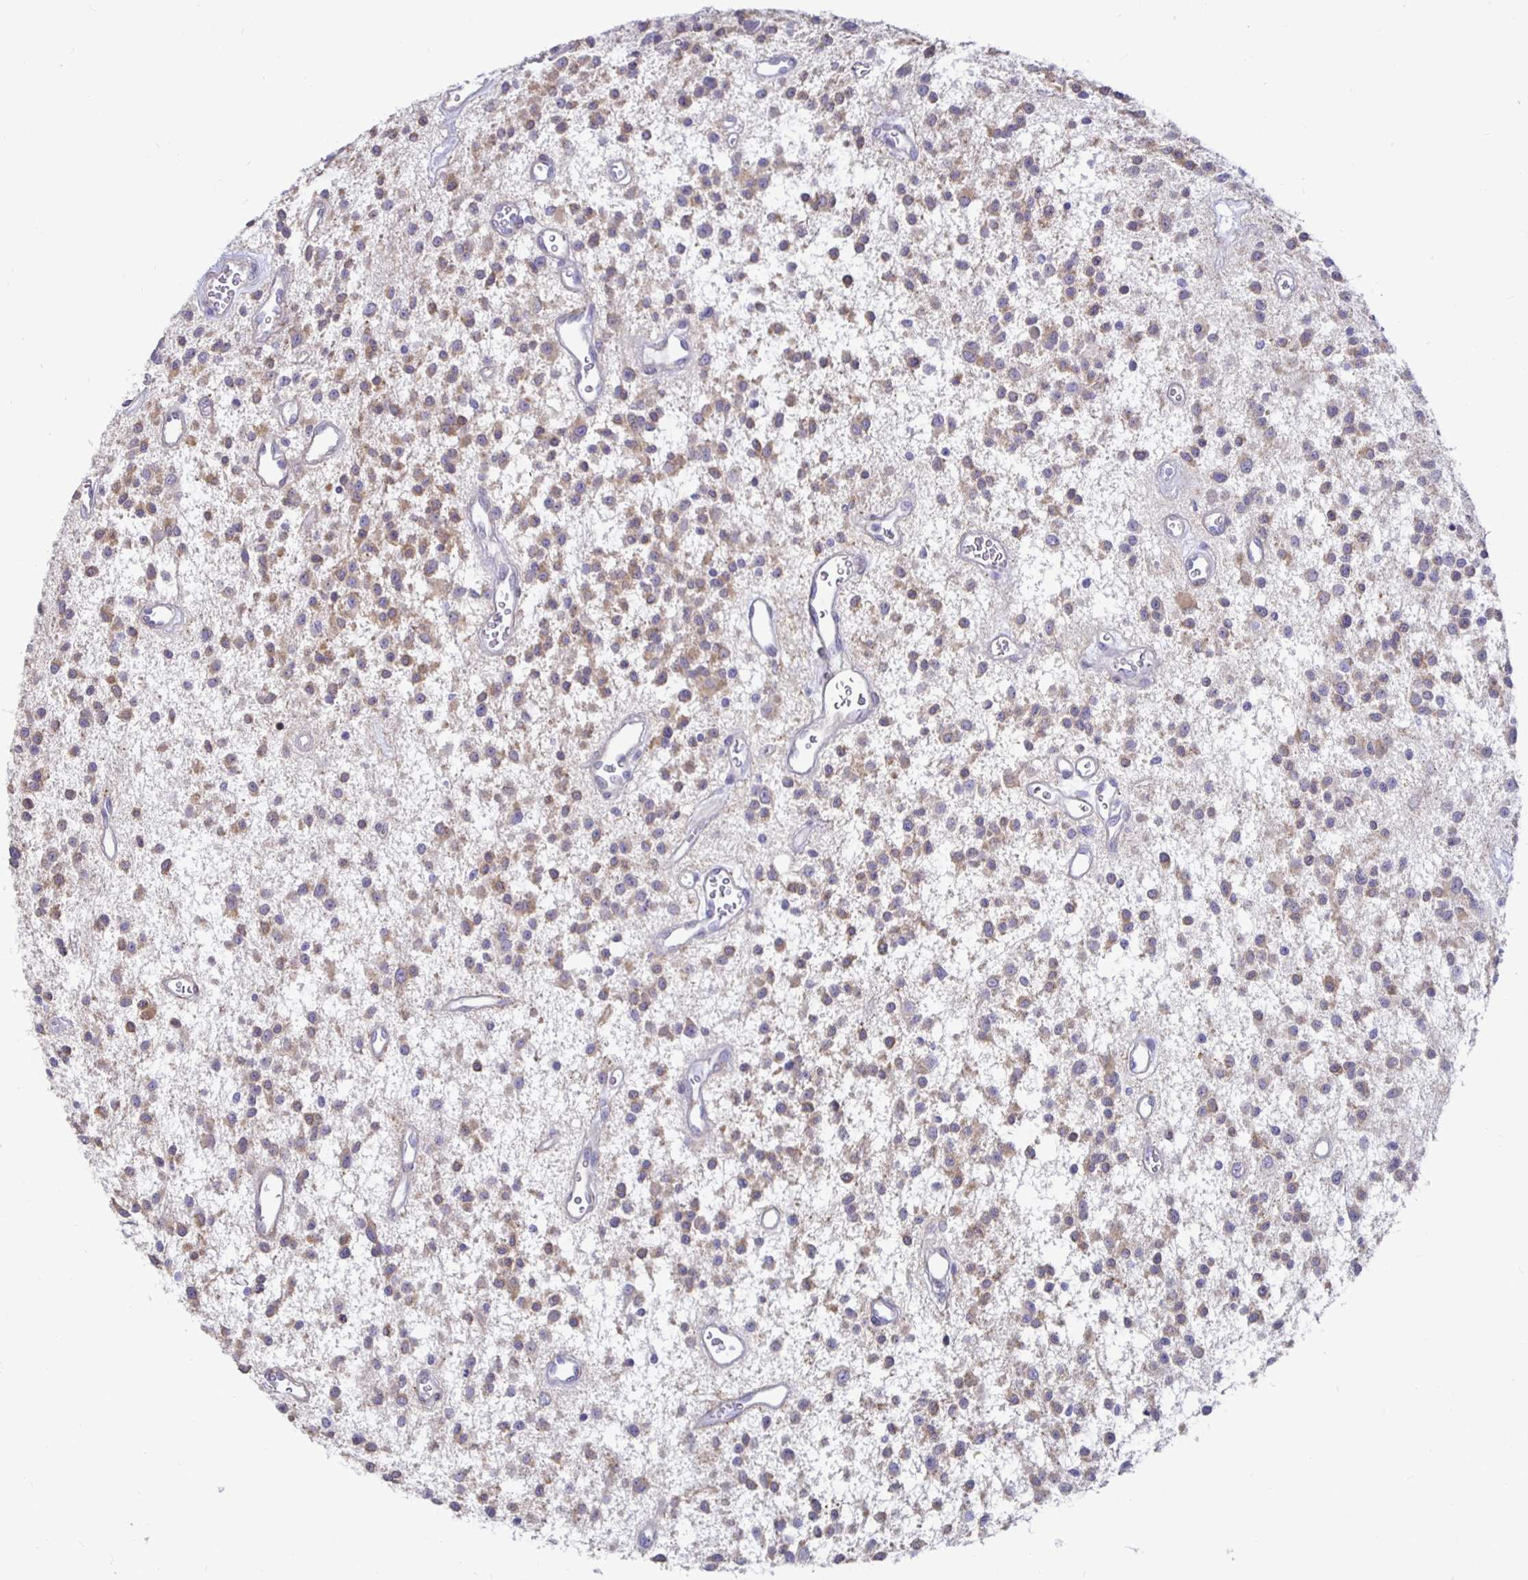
{"staining": {"intensity": "weak", "quantity": "25%-75%", "location": "cytoplasmic/membranous"}, "tissue": "glioma", "cell_type": "Tumor cells", "image_type": "cancer", "snomed": [{"axis": "morphology", "description": "Glioma, malignant, Low grade"}, {"axis": "topography", "description": "Brain"}], "caption": "Malignant low-grade glioma was stained to show a protein in brown. There is low levels of weak cytoplasmic/membranous expression in about 25%-75% of tumor cells.", "gene": "DNAI2", "patient": {"sex": "male", "age": 43}}